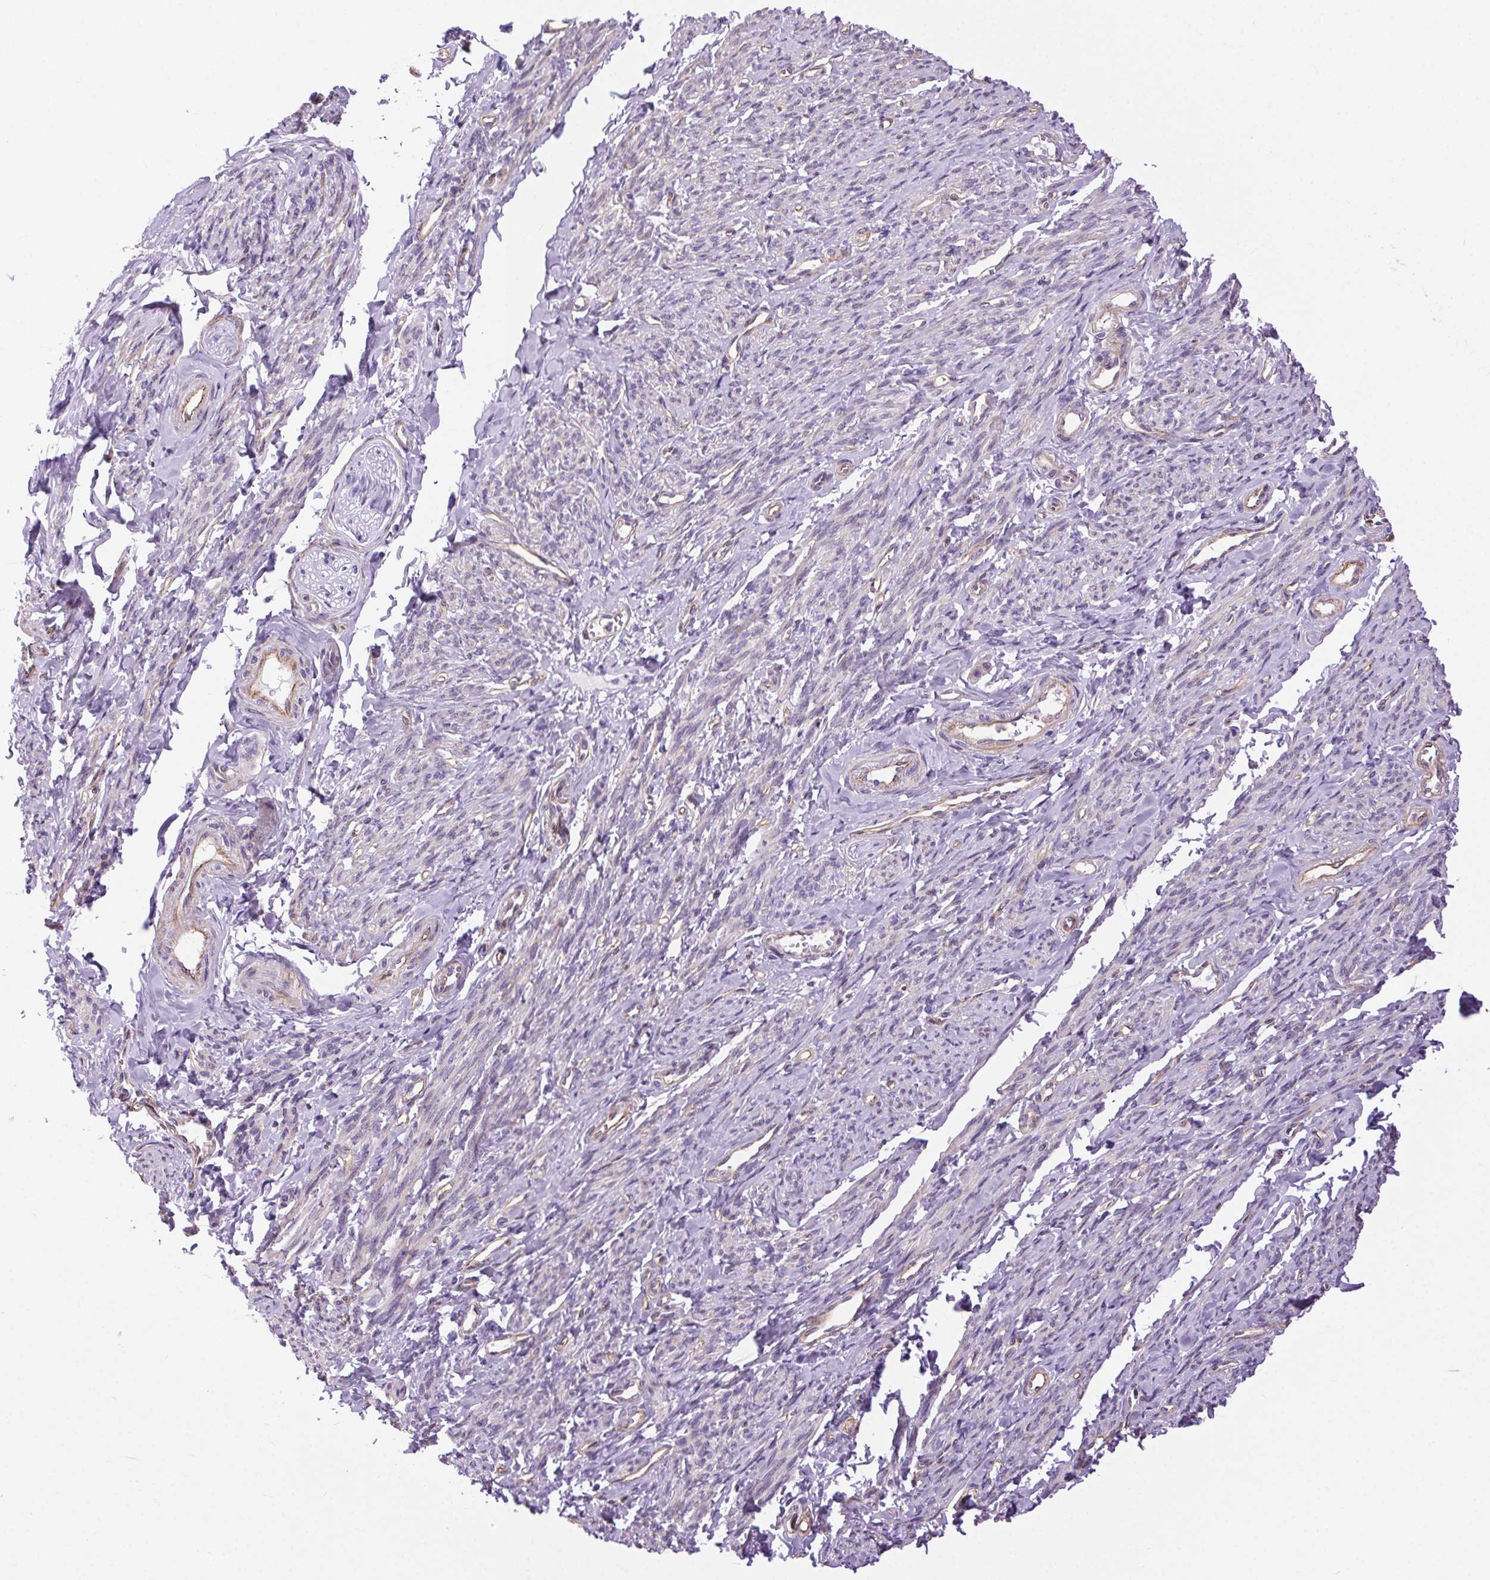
{"staining": {"intensity": "weak", "quantity": "<25%", "location": "cytoplasmic/membranous"}, "tissue": "smooth muscle", "cell_type": "Smooth muscle cells", "image_type": "normal", "snomed": [{"axis": "morphology", "description": "Normal tissue, NOS"}, {"axis": "topography", "description": "Smooth muscle"}], "caption": "This micrograph is of normal smooth muscle stained with immunohistochemistry (IHC) to label a protein in brown with the nuclei are counter-stained blue. There is no positivity in smooth muscle cells.", "gene": "SHCBP1L", "patient": {"sex": "female", "age": 65}}